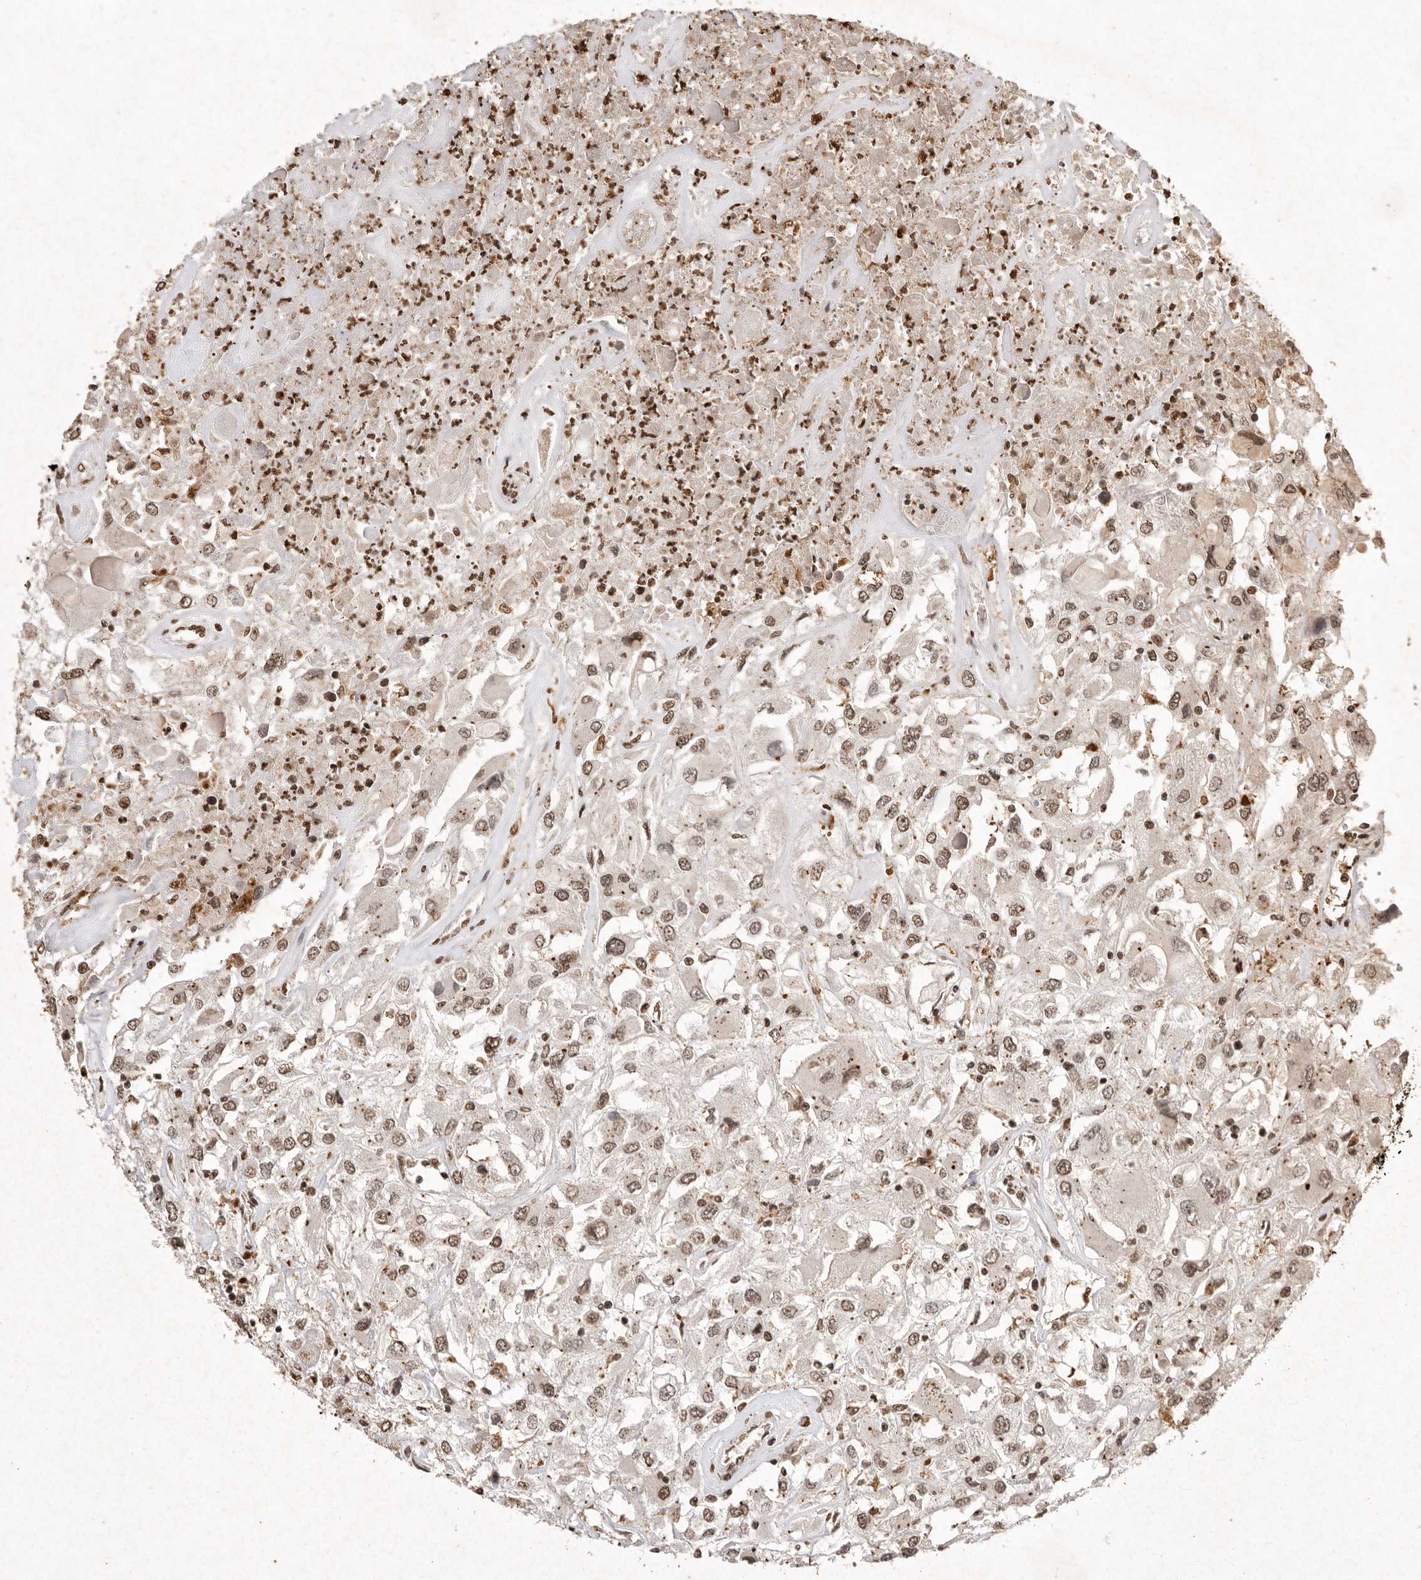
{"staining": {"intensity": "moderate", "quantity": ">75%", "location": "nuclear"}, "tissue": "renal cancer", "cell_type": "Tumor cells", "image_type": "cancer", "snomed": [{"axis": "morphology", "description": "Adenocarcinoma, NOS"}, {"axis": "topography", "description": "Kidney"}], "caption": "Brown immunohistochemical staining in renal cancer exhibits moderate nuclear positivity in about >75% of tumor cells.", "gene": "NKX3-2", "patient": {"sex": "female", "age": 52}}